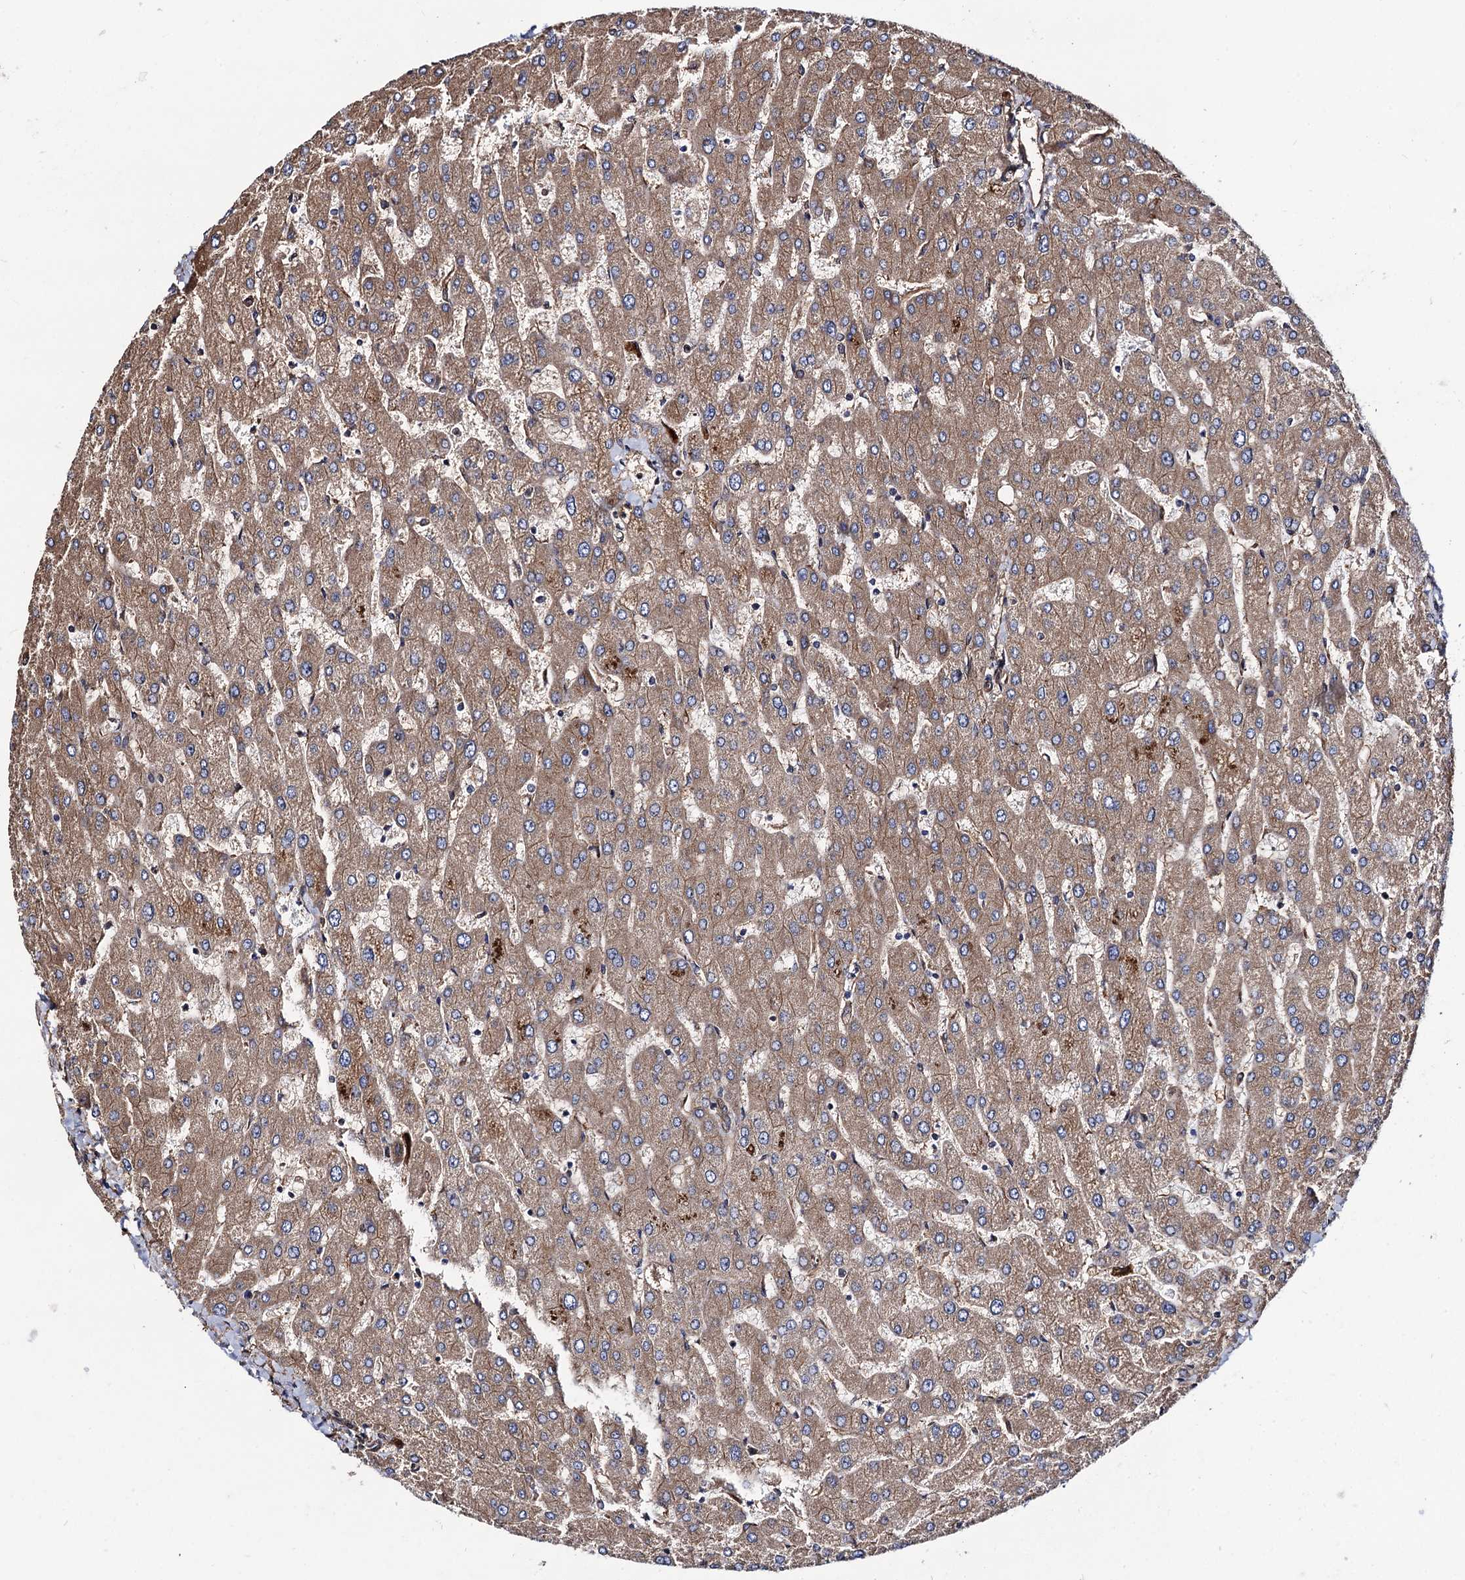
{"staining": {"intensity": "weak", "quantity": ">75%", "location": "cytoplasmic/membranous"}, "tissue": "liver", "cell_type": "Cholangiocytes", "image_type": "normal", "snomed": [{"axis": "morphology", "description": "Normal tissue, NOS"}, {"axis": "topography", "description": "Liver"}], "caption": "Protein expression by immunohistochemistry (IHC) reveals weak cytoplasmic/membranous expression in about >75% of cholangiocytes in benign liver.", "gene": "CIP2A", "patient": {"sex": "male", "age": 55}}